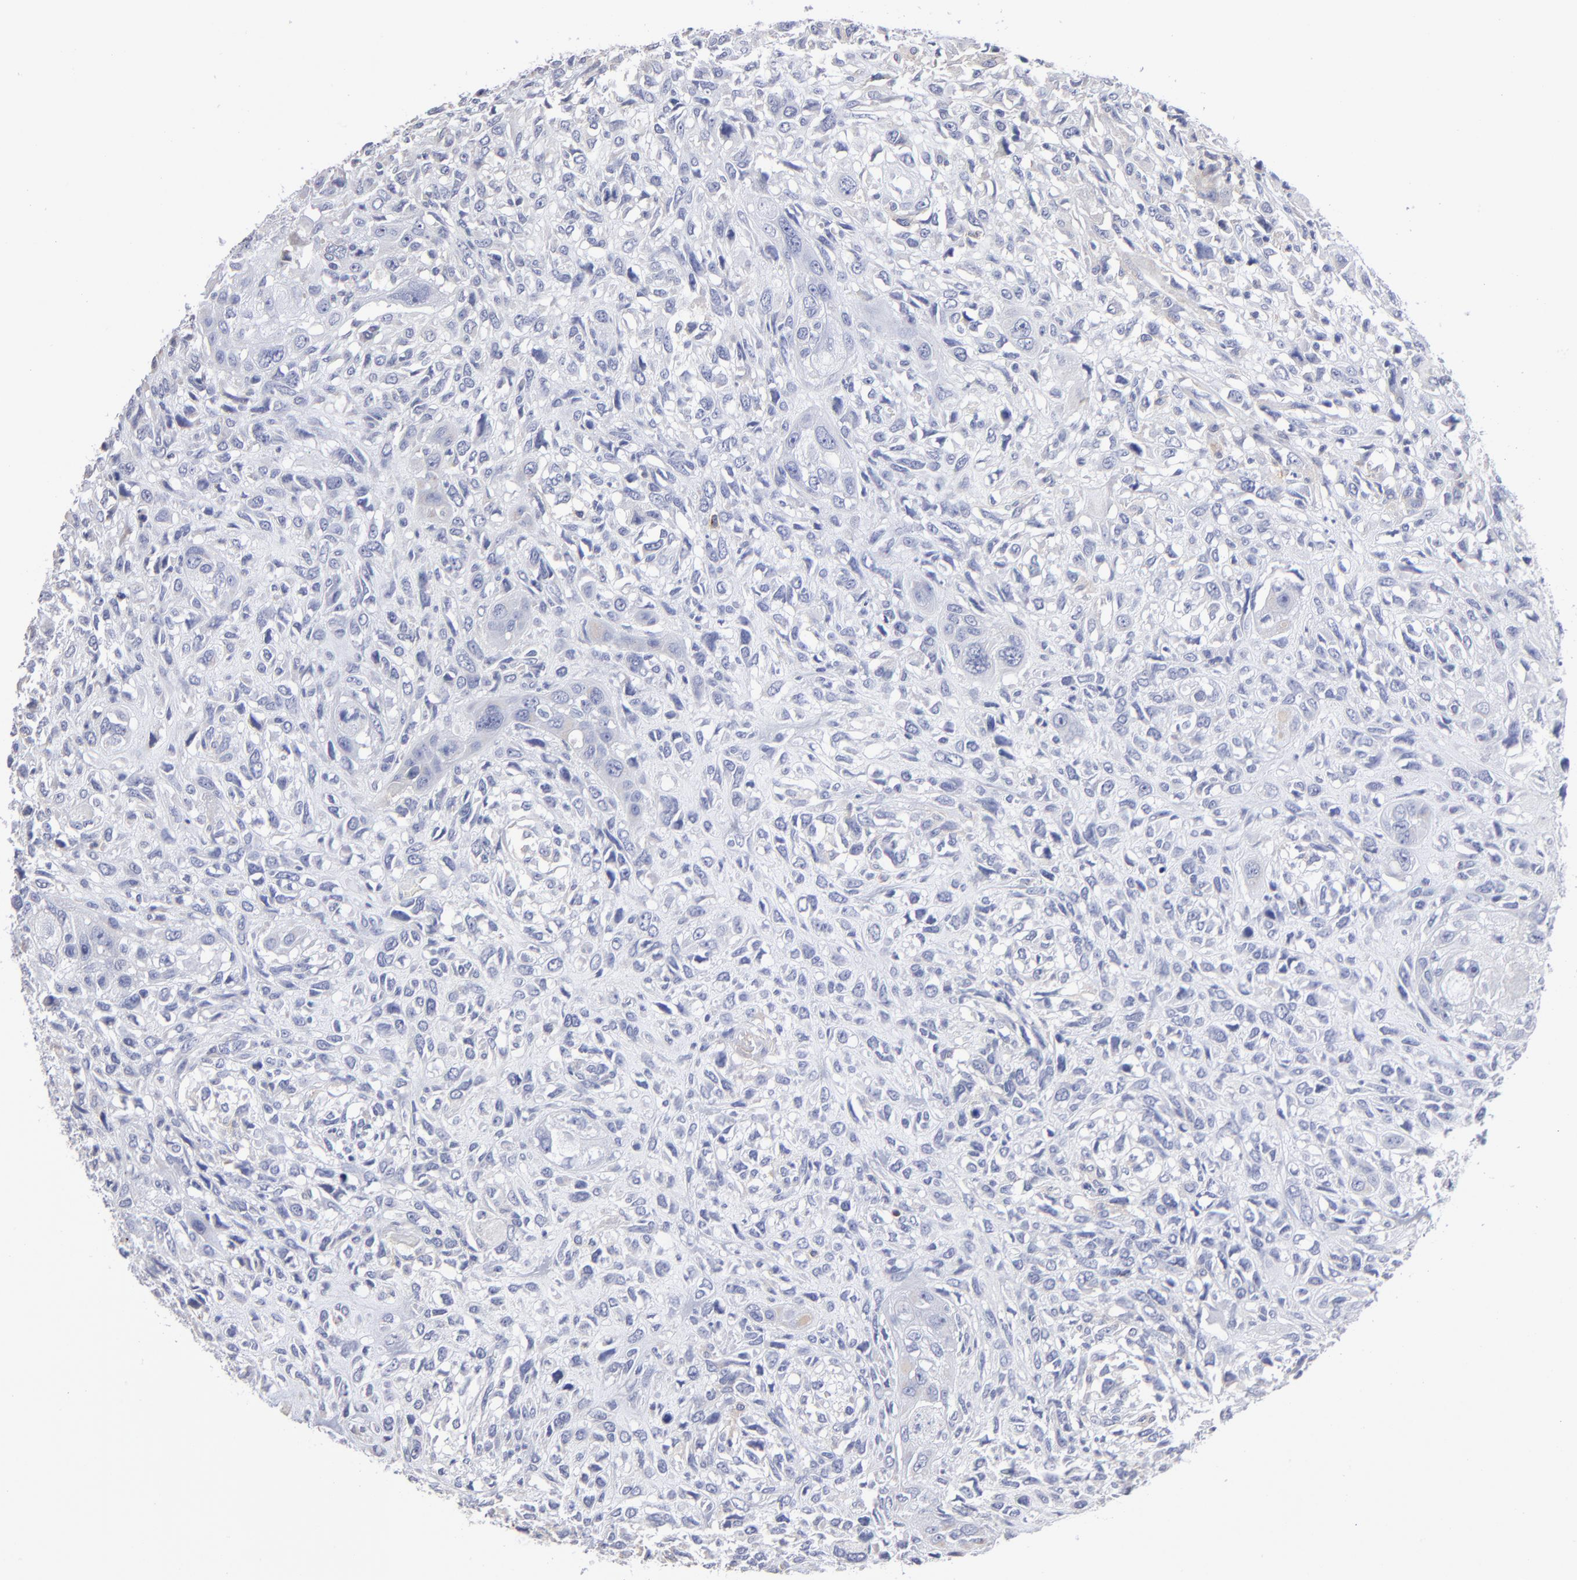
{"staining": {"intensity": "negative", "quantity": "none", "location": "none"}, "tissue": "head and neck cancer", "cell_type": "Tumor cells", "image_type": "cancer", "snomed": [{"axis": "morphology", "description": "Neoplasm, malignant, NOS"}, {"axis": "topography", "description": "Salivary gland"}, {"axis": "topography", "description": "Head-Neck"}], "caption": "Immunohistochemical staining of human head and neck malignant neoplasm exhibits no significant positivity in tumor cells. Brightfield microscopy of immunohistochemistry stained with DAB (3,3'-diaminobenzidine) (brown) and hematoxylin (blue), captured at high magnification.", "gene": "LAT2", "patient": {"sex": "male", "age": 43}}